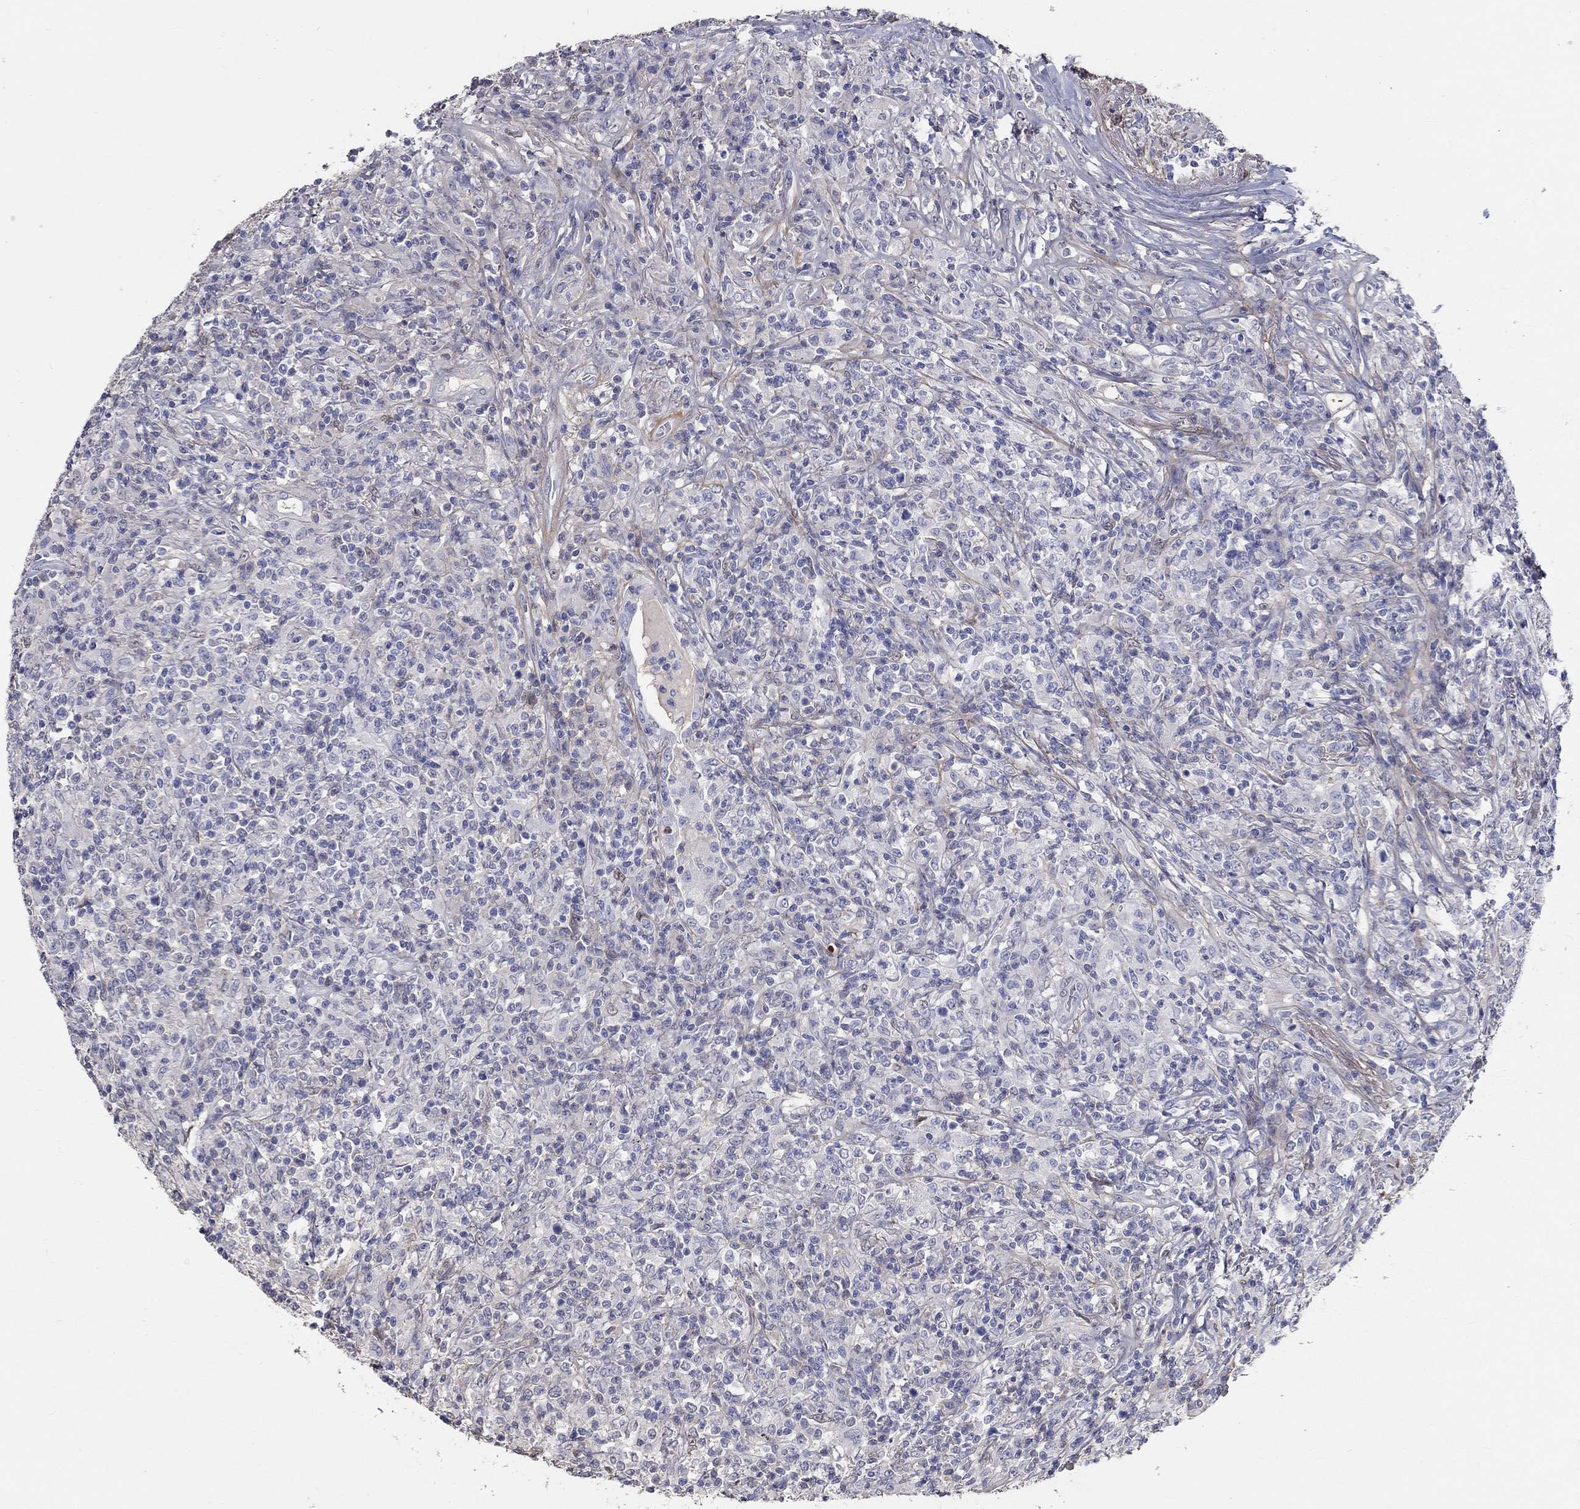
{"staining": {"intensity": "negative", "quantity": "none", "location": "none"}, "tissue": "lymphoma", "cell_type": "Tumor cells", "image_type": "cancer", "snomed": [{"axis": "morphology", "description": "Malignant lymphoma, non-Hodgkin's type, High grade"}, {"axis": "topography", "description": "Lung"}], "caption": "Immunohistochemistry (IHC) of lymphoma reveals no positivity in tumor cells. (Brightfield microscopy of DAB immunohistochemistry (IHC) at high magnification).", "gene": "FGF2", "patient": {"sex": "male", "age": 79}}